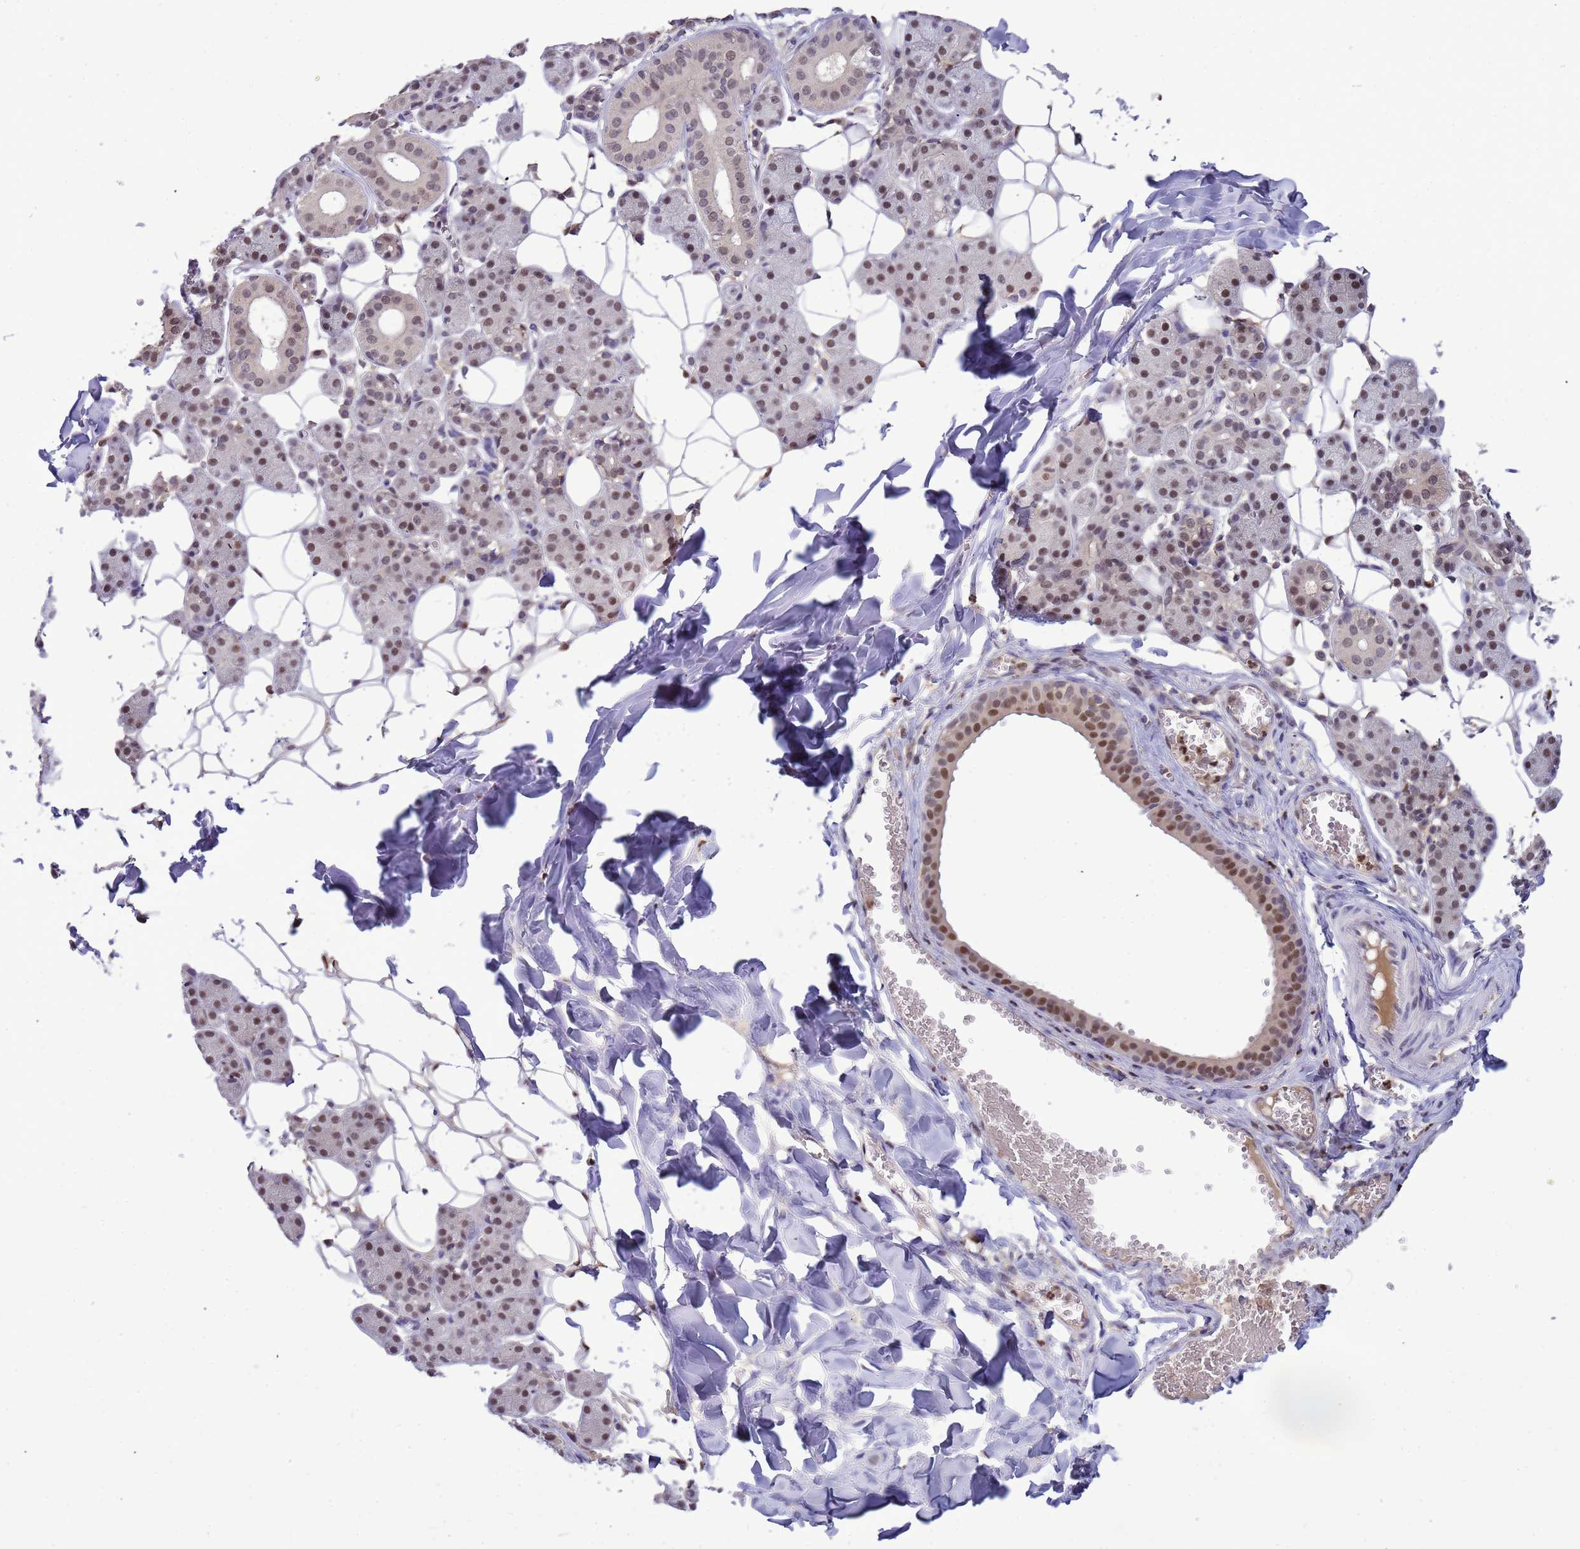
{"staining": {"intensity": "moderate", "quantity": "25%-75%", "location": "nuclear"}, "tissue": "salivary gland", "cell_type": "Glandular cells", "image_type": "normal", "snomed": [{"axis": "morphology", "description": "Normal tissue, NOS"}, {"axis": "topography", "description": "Salivary gland"}], "caption": "A brown stain labels moderate nuclear positivity of a protein in glandular cells of unremarkable salivary gland.", "gene": "CD53", "patient": {"sex": "female", "age": 33}}